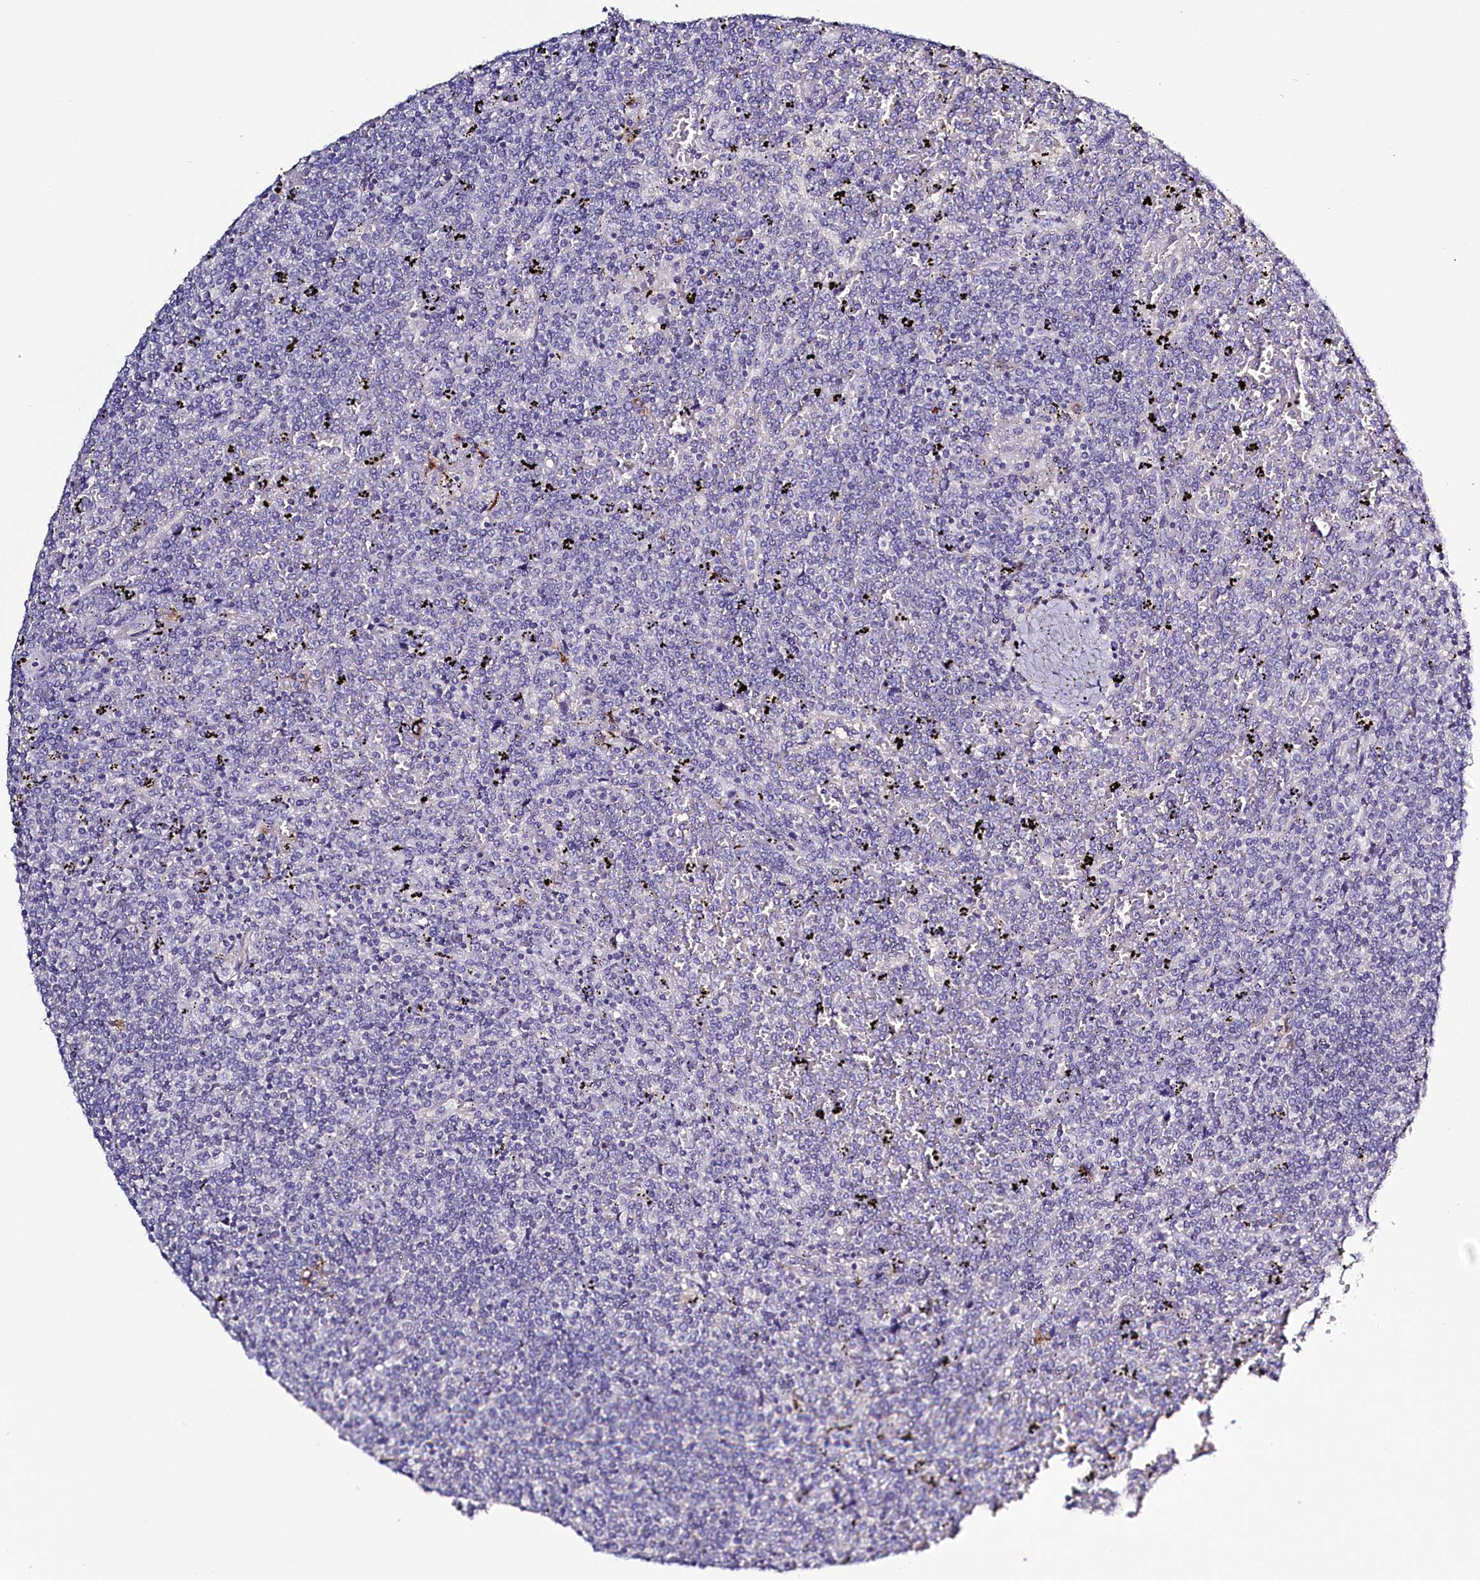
{"staining": {"intensity": "negative", "quantity": "none", "location": "none"}, "tissue": "lymphoma", "cell_type": "Tumor cells", "image_type": "cancer", "snomed": [{"axis": "morphology", "description": "Malignant lymphoma, non-Hodgkin's type, Low grade"}, {"axis": "topography", "description": "Spleen"}], "caption": "Tumor cells are negative for brown protein staining in lymphoma. (DAB immunohistochemistry (IHC), high magnification).", "gene": "PDE6D", "patient": {"sex": "female", "age": 19}}